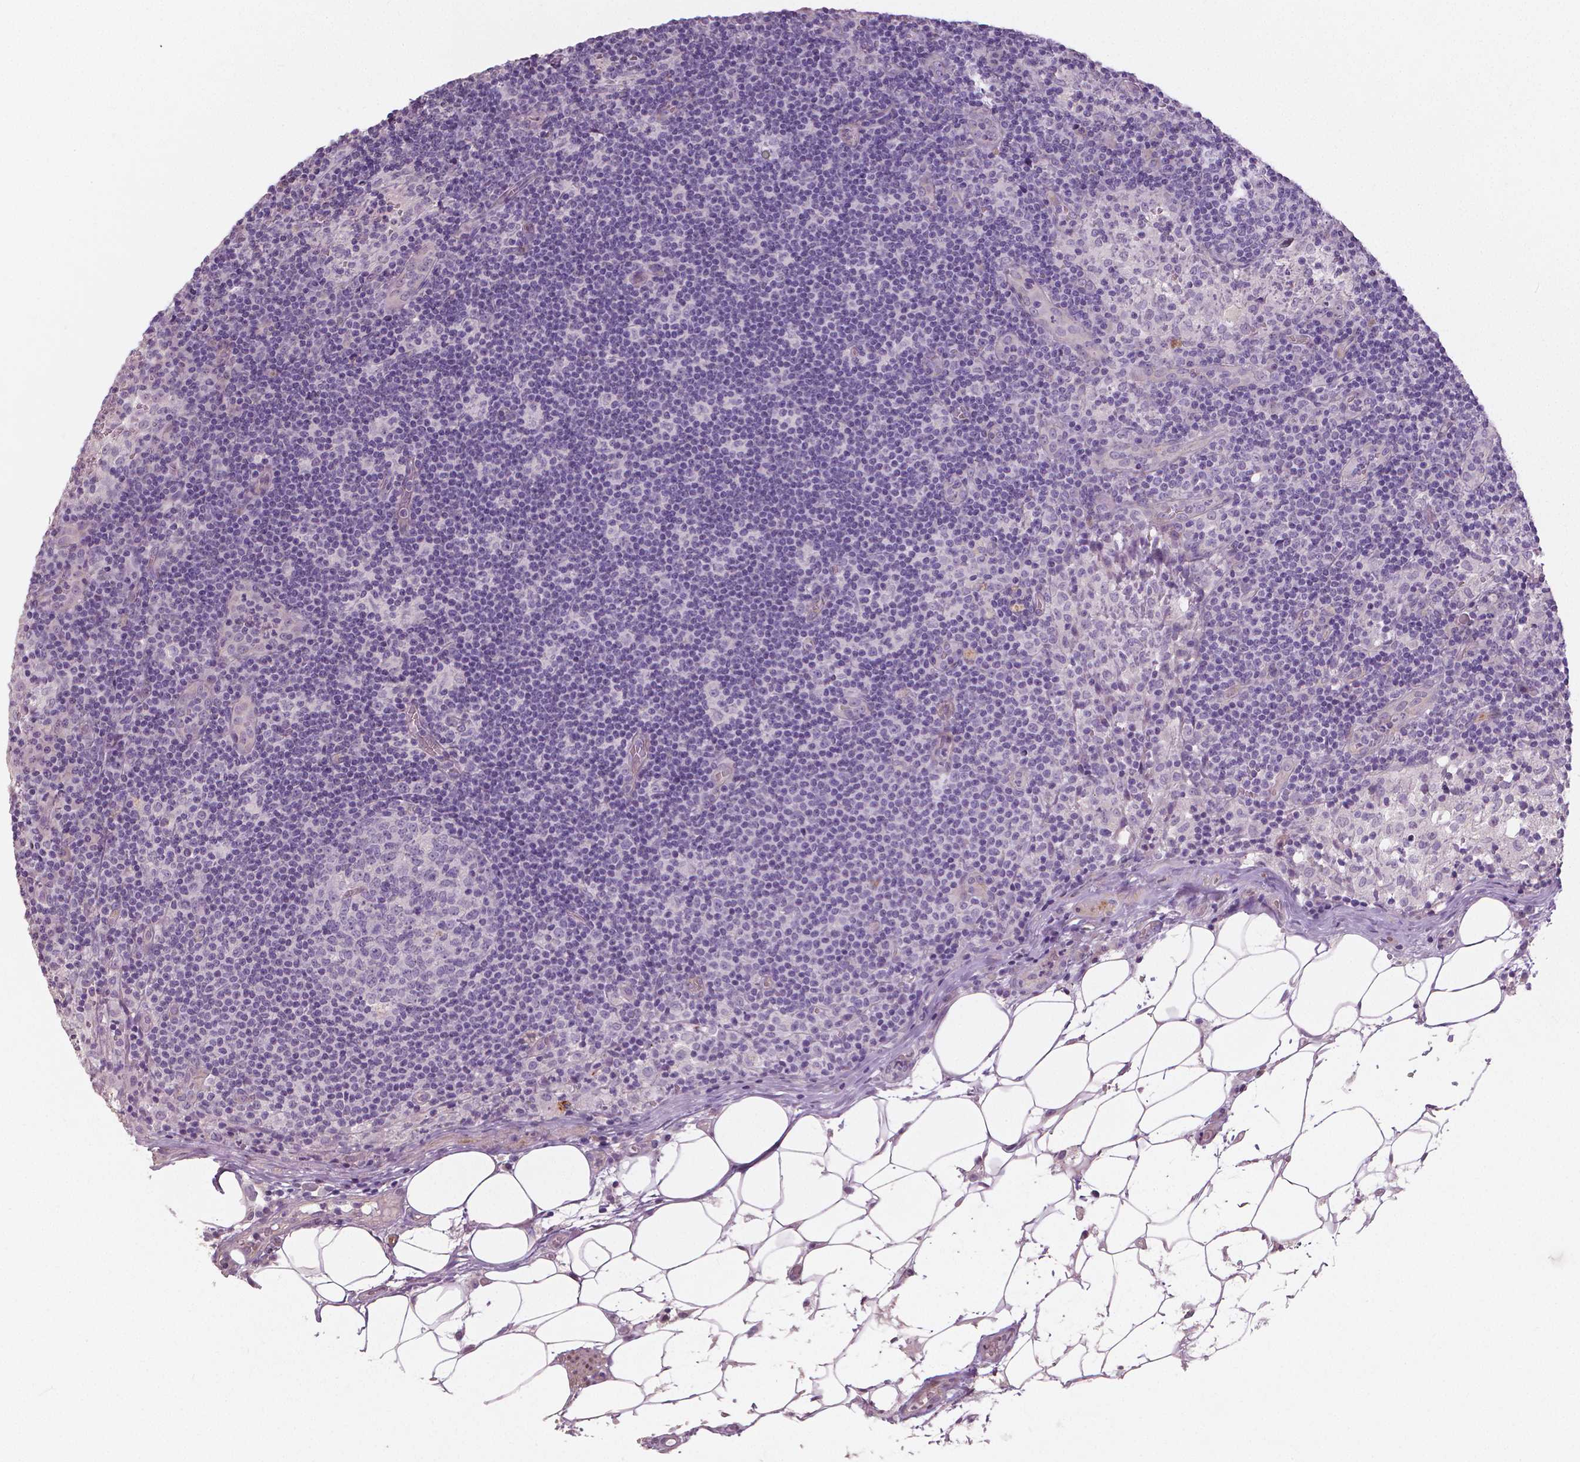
{"staining": {"intensity": "negative", "quantity": "none", "location": "none"}, "tissue": "lymph node", "cell_type": "Germinal center cells", "image_type": "normal", "snomed": [{"axis": "morphology", "description": "Normal tissue, NOS"}, {"axis": "topography", "description": "Lymph node"}], "caption": "Lymph node stained for a protein using IHC exhibits no staining germinal center cells.", "gene": "FLT1", "patient": {"sex": "male", "age": 62}}